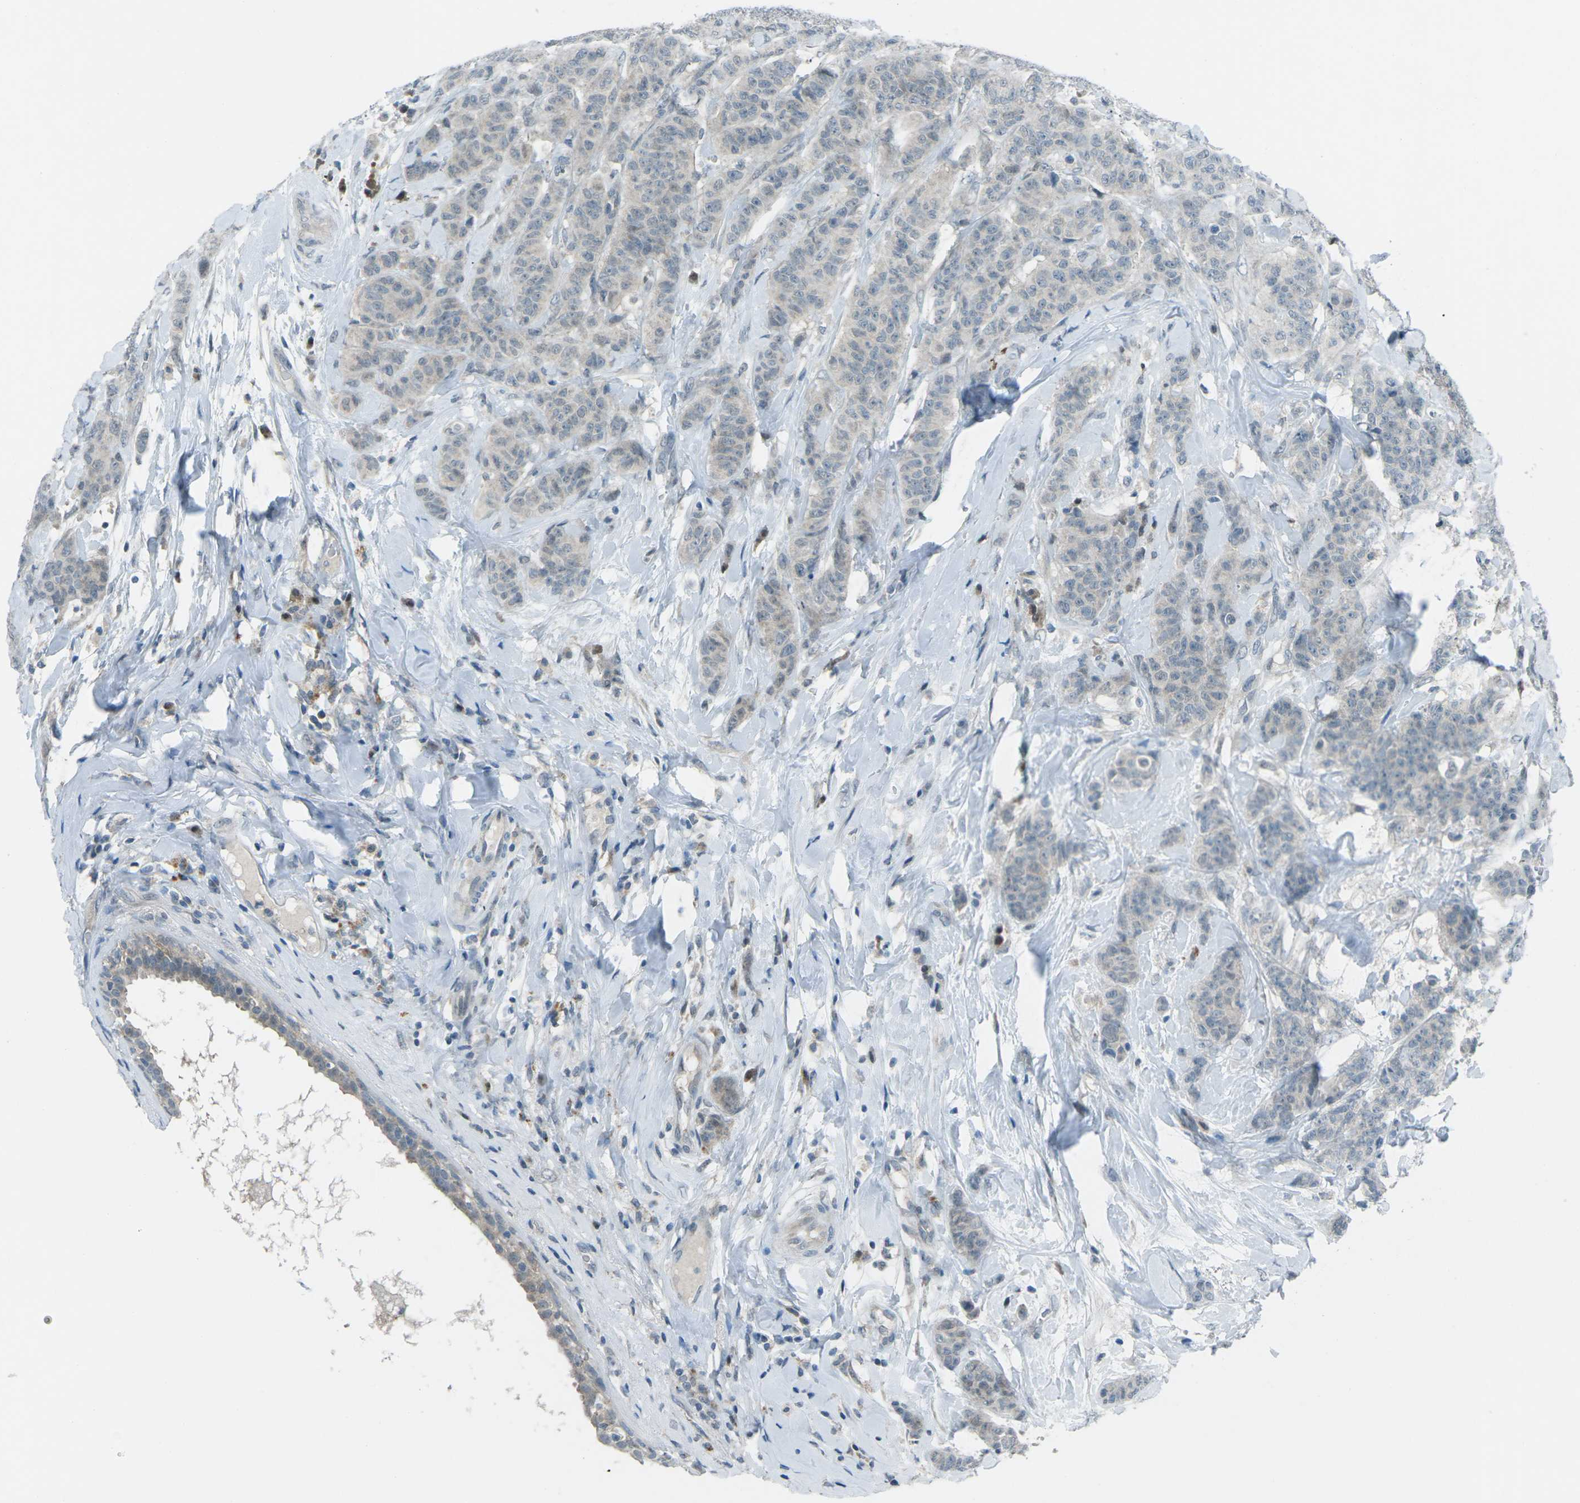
{"staining": {"intensity": "negative", "quantity": "none", "location": "none"}, "tissue": "breast cancer", "cell_type": "Tumor cells", "image_type": "cancer", "snomed": [{"axis": "morphology", "description": "Normal tissue, NOS"}, {"axis": "morphology", "description": "Duct carcinoma"}, {"axis": "topography", "description": "Breast"}], "caption": "This is a micrograph of IHC staining of breast cancer (invasive ductal carcinoma), which shows no expression in tumor cells.", "gene": "PRKCA", "patient": {"sex": "female", "age": 40}}